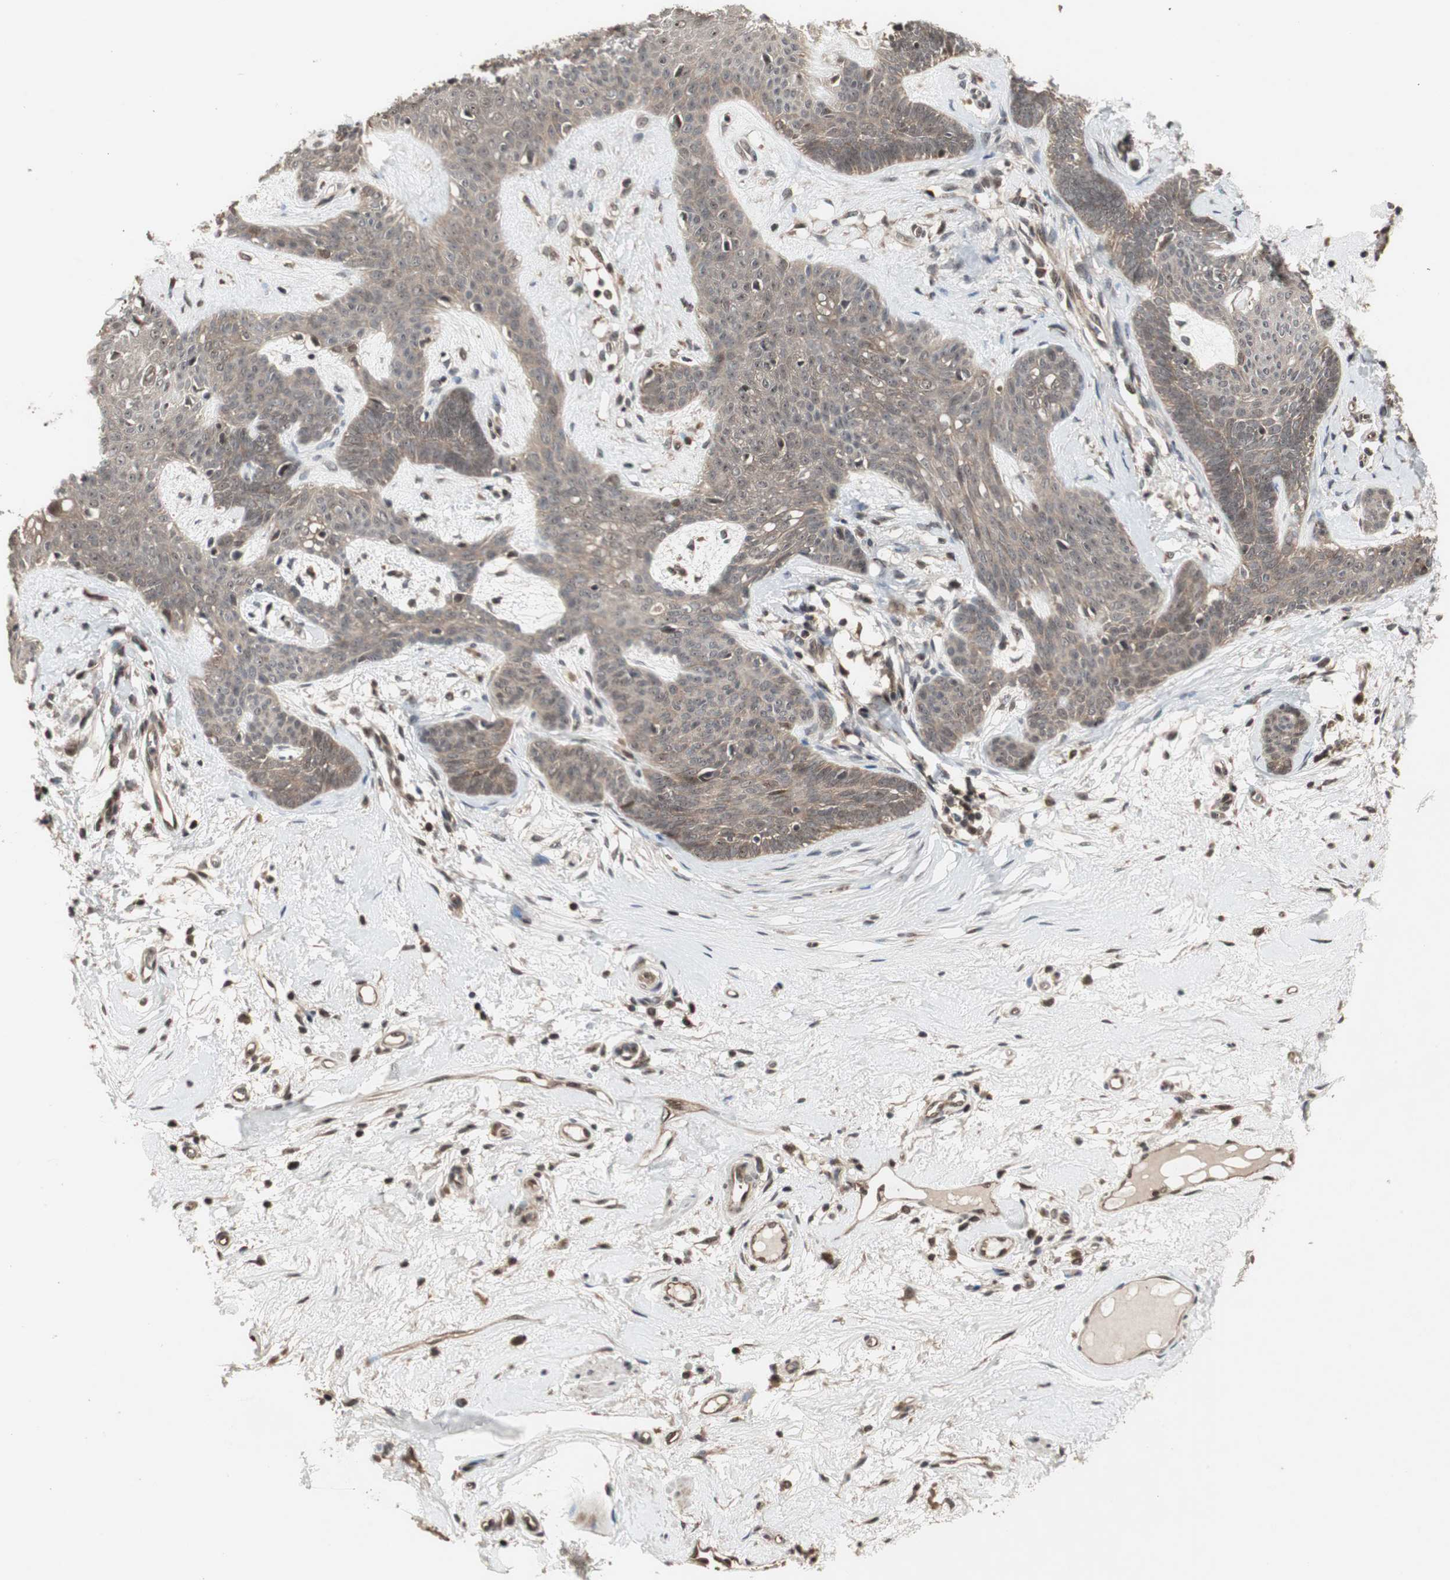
{"staining": {"intensity": "weak", "quantity": ">75%", "location": "cytoplasmic/membranous,nuclear"}, "tissue": "skin cancer", "cell_type": "Tumor cells", "image_type": "cancer", "snomed": [{"axis": "morphology", "description": "Developmental malformation"}, {"axis": "morphology", "description": "Basal cell carcinoma"}, {"axis": "topography", "description": "Skin"}], "caption": "Skin basal cell carcinoma tissue demonstrates weak cytoplasmic/membranous and nuclear positivity in about >75% of tumor cells (IHC, brightfield microscopy, high magnification).", "gene": "CSNK2B", "patient": {"sex": "female", "age": 62}}